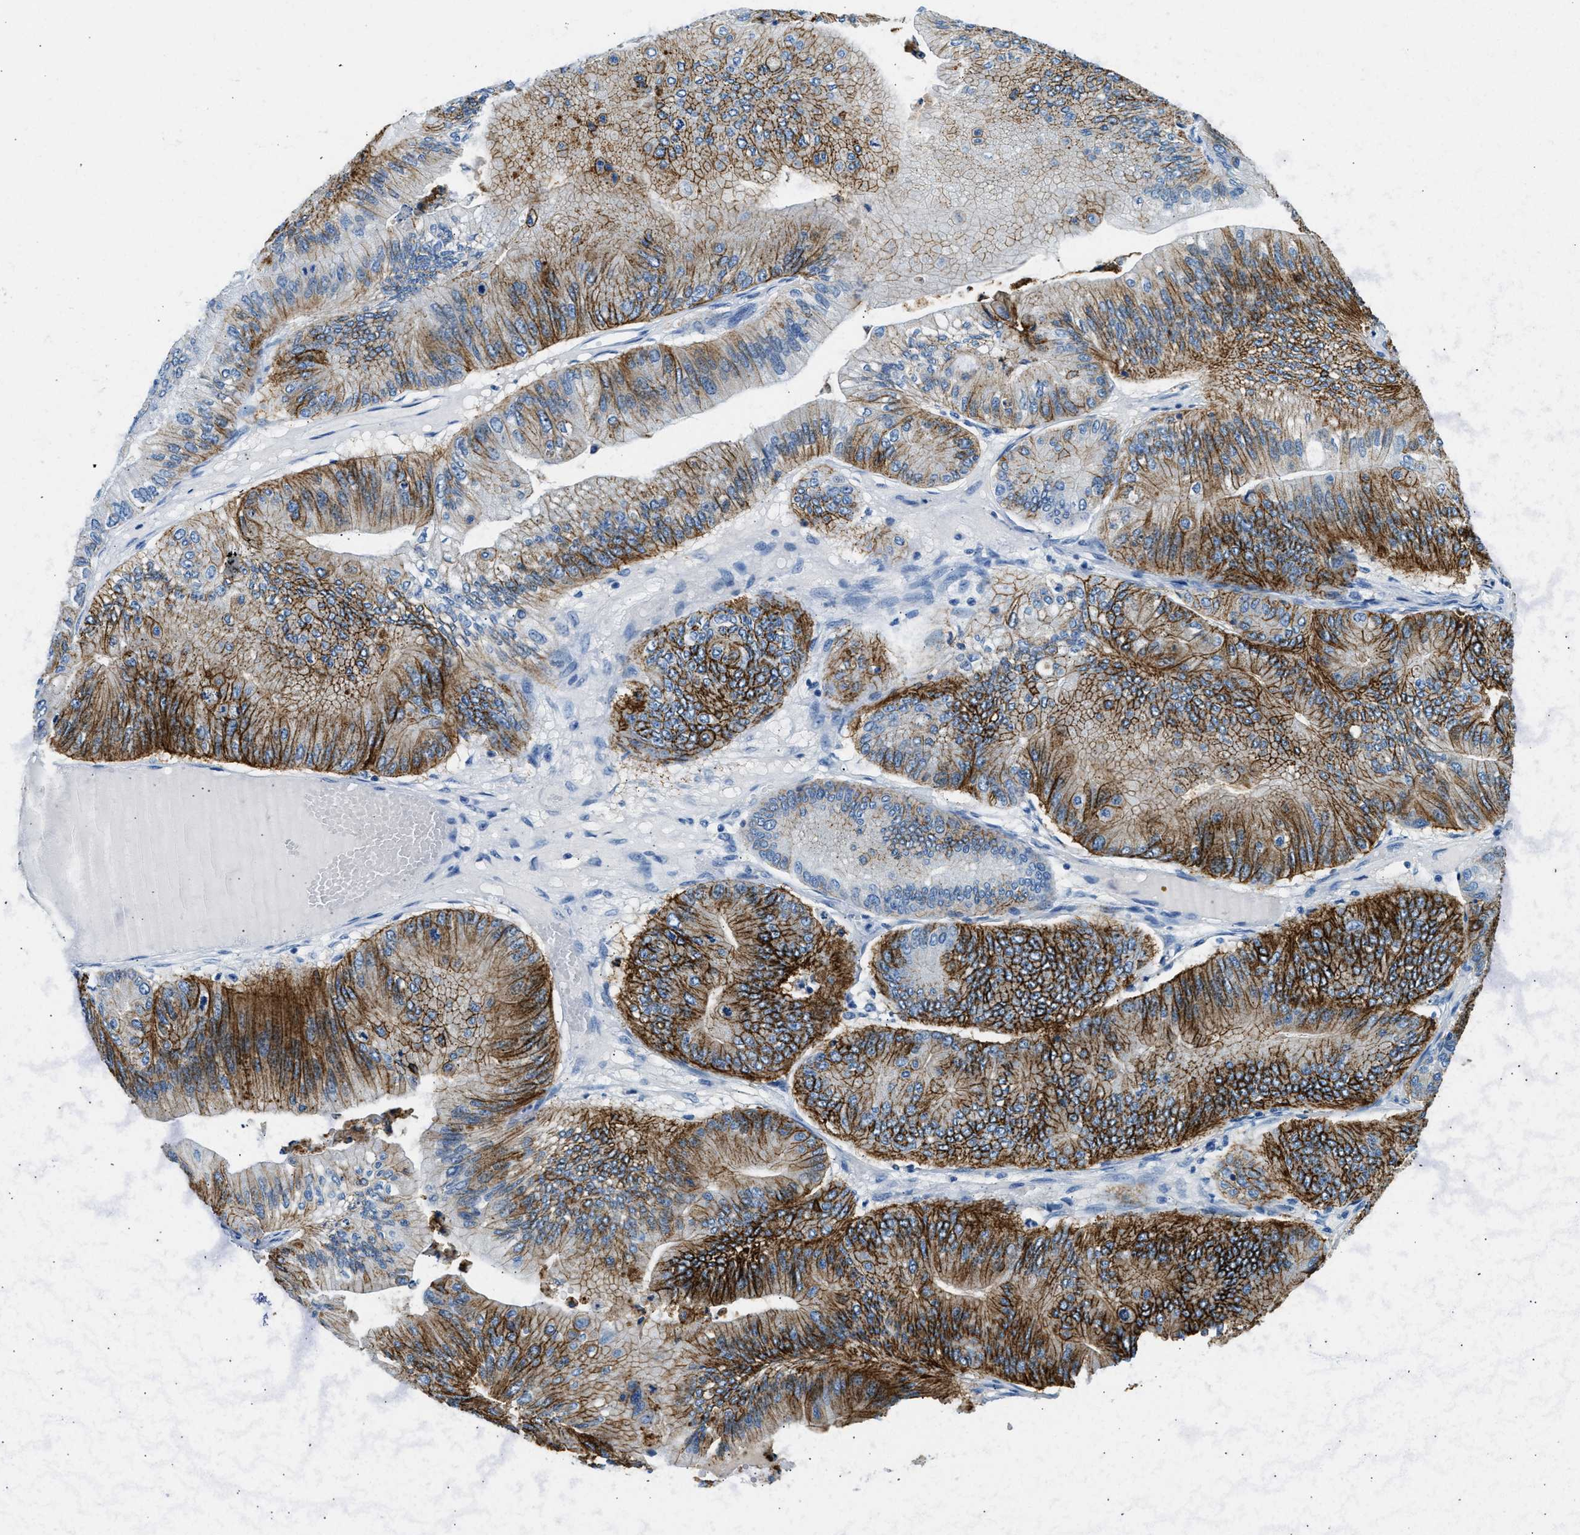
{"staining": {"intensity": "strong", "quantity": ">75%", "location": "cytoplasmic/membranous"}, "tissue": "ovarian cancer", "cell_type": "Tumor cells", "image_type": "cancer", "snomed": [{"axis": "morphology", "description": "Cystadenocarcinoma, mucinous, NOS"}, {"axis": "topography", "description": "Ovary"}], "caption": "Tumor cells reveal high levels of strong cytoplasmic/membranous positivity in approximately >75% of cells in ovarian mucinous cystadenocarcinoma.", "gene": "CLDN18", "patient": {"sex": "female", "age": 61}}